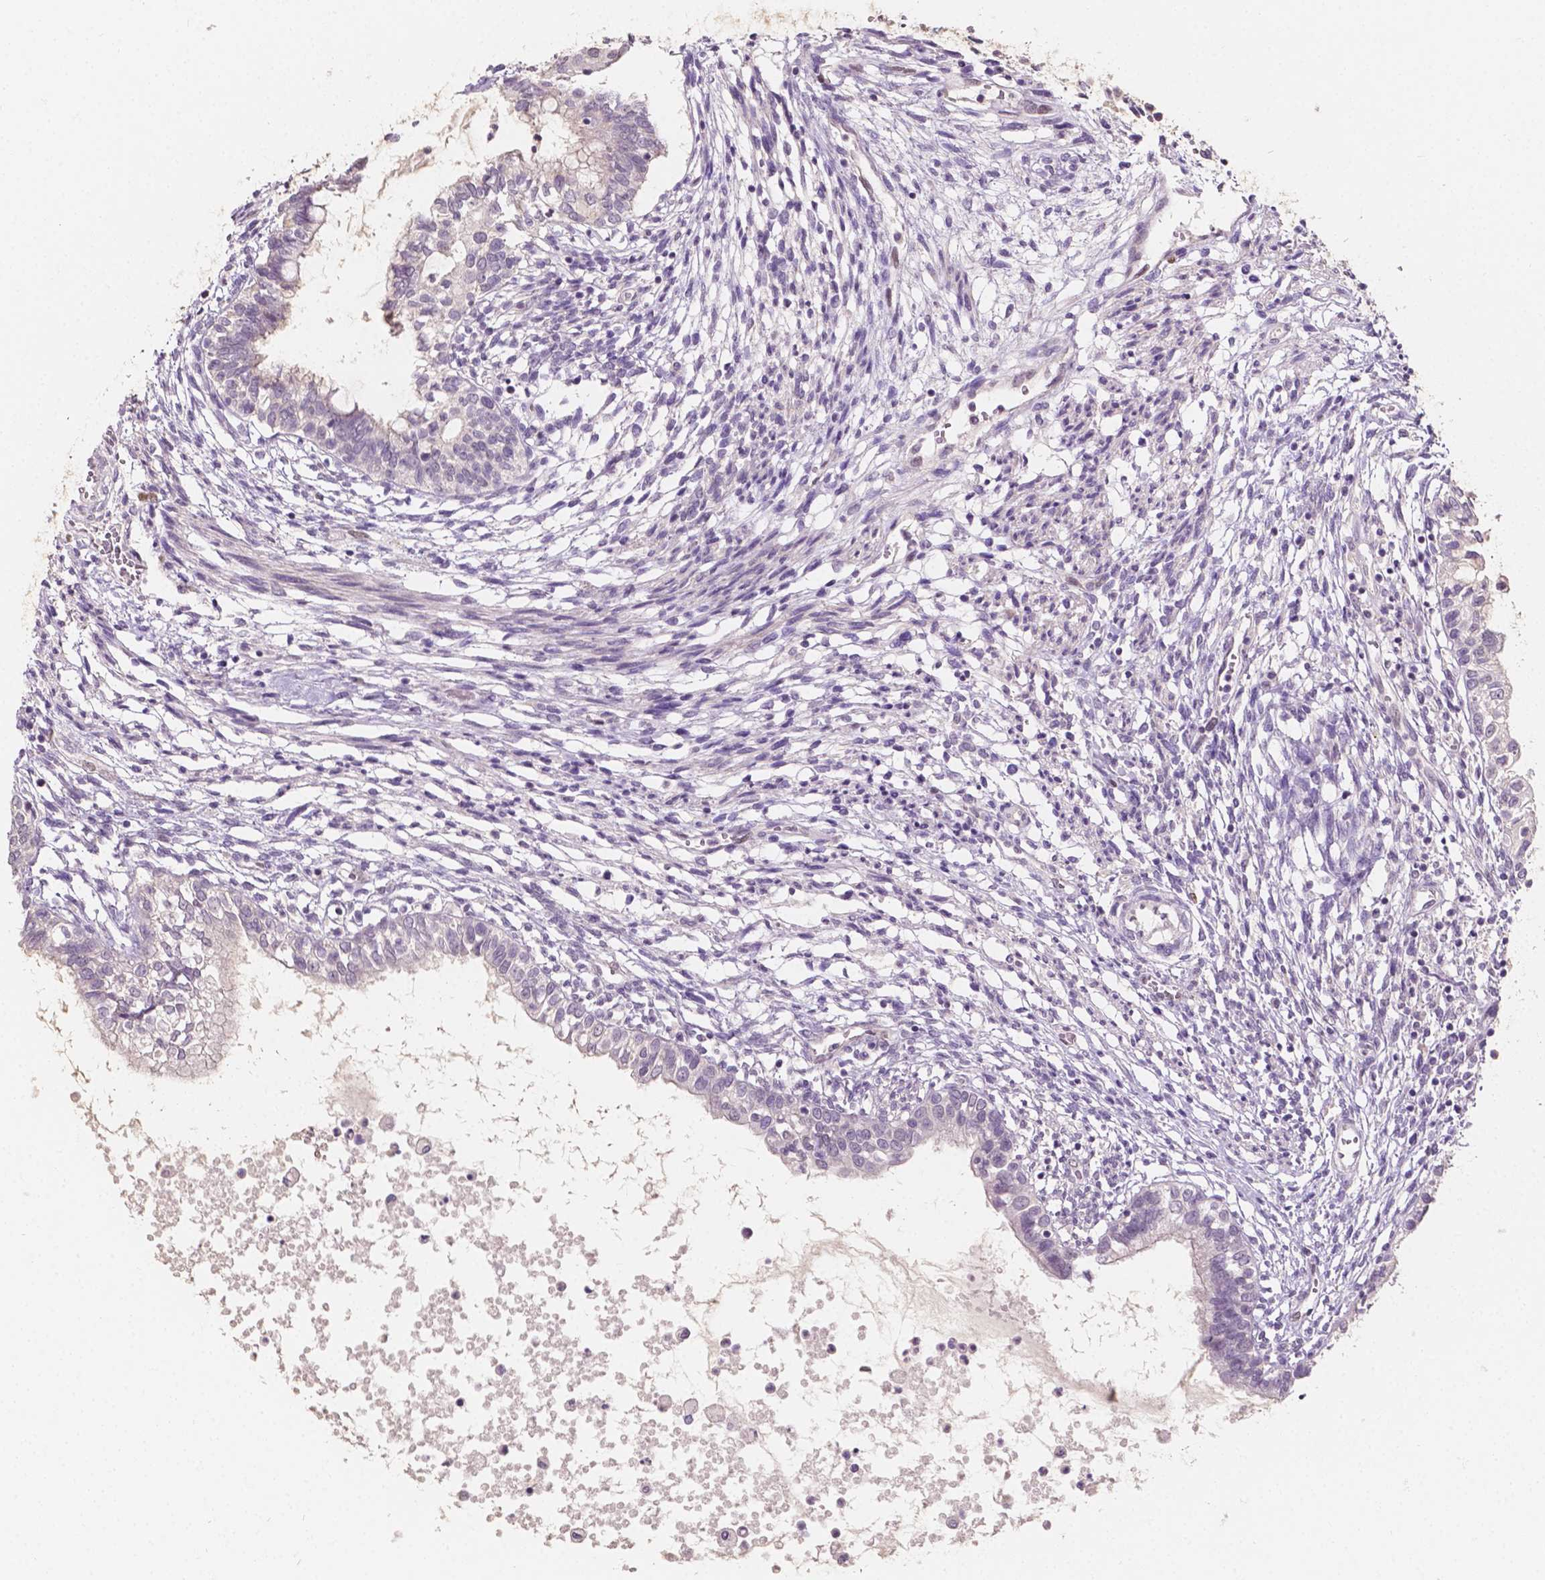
{"staining": {"intensity": "negative", "quantity": "none", "location": "none"}, "tissue": "testis cancer", "cell_type": "Tumor cells", "image_type": "cancer", "snomed": [{"axis": "morphology", "description": "Carcinoma, Embryonal, NOS"}, {"axis": "topography", "description": "Testis"}], "caption": "DAB (3,3'-diaminobenzidine) immunohistochemical staining of human testis embryonal carcinoma demonstrates no significant positivity in tumor cells.", "gene": "TAL1", "patient": {"sex": "male", "age": 37}}